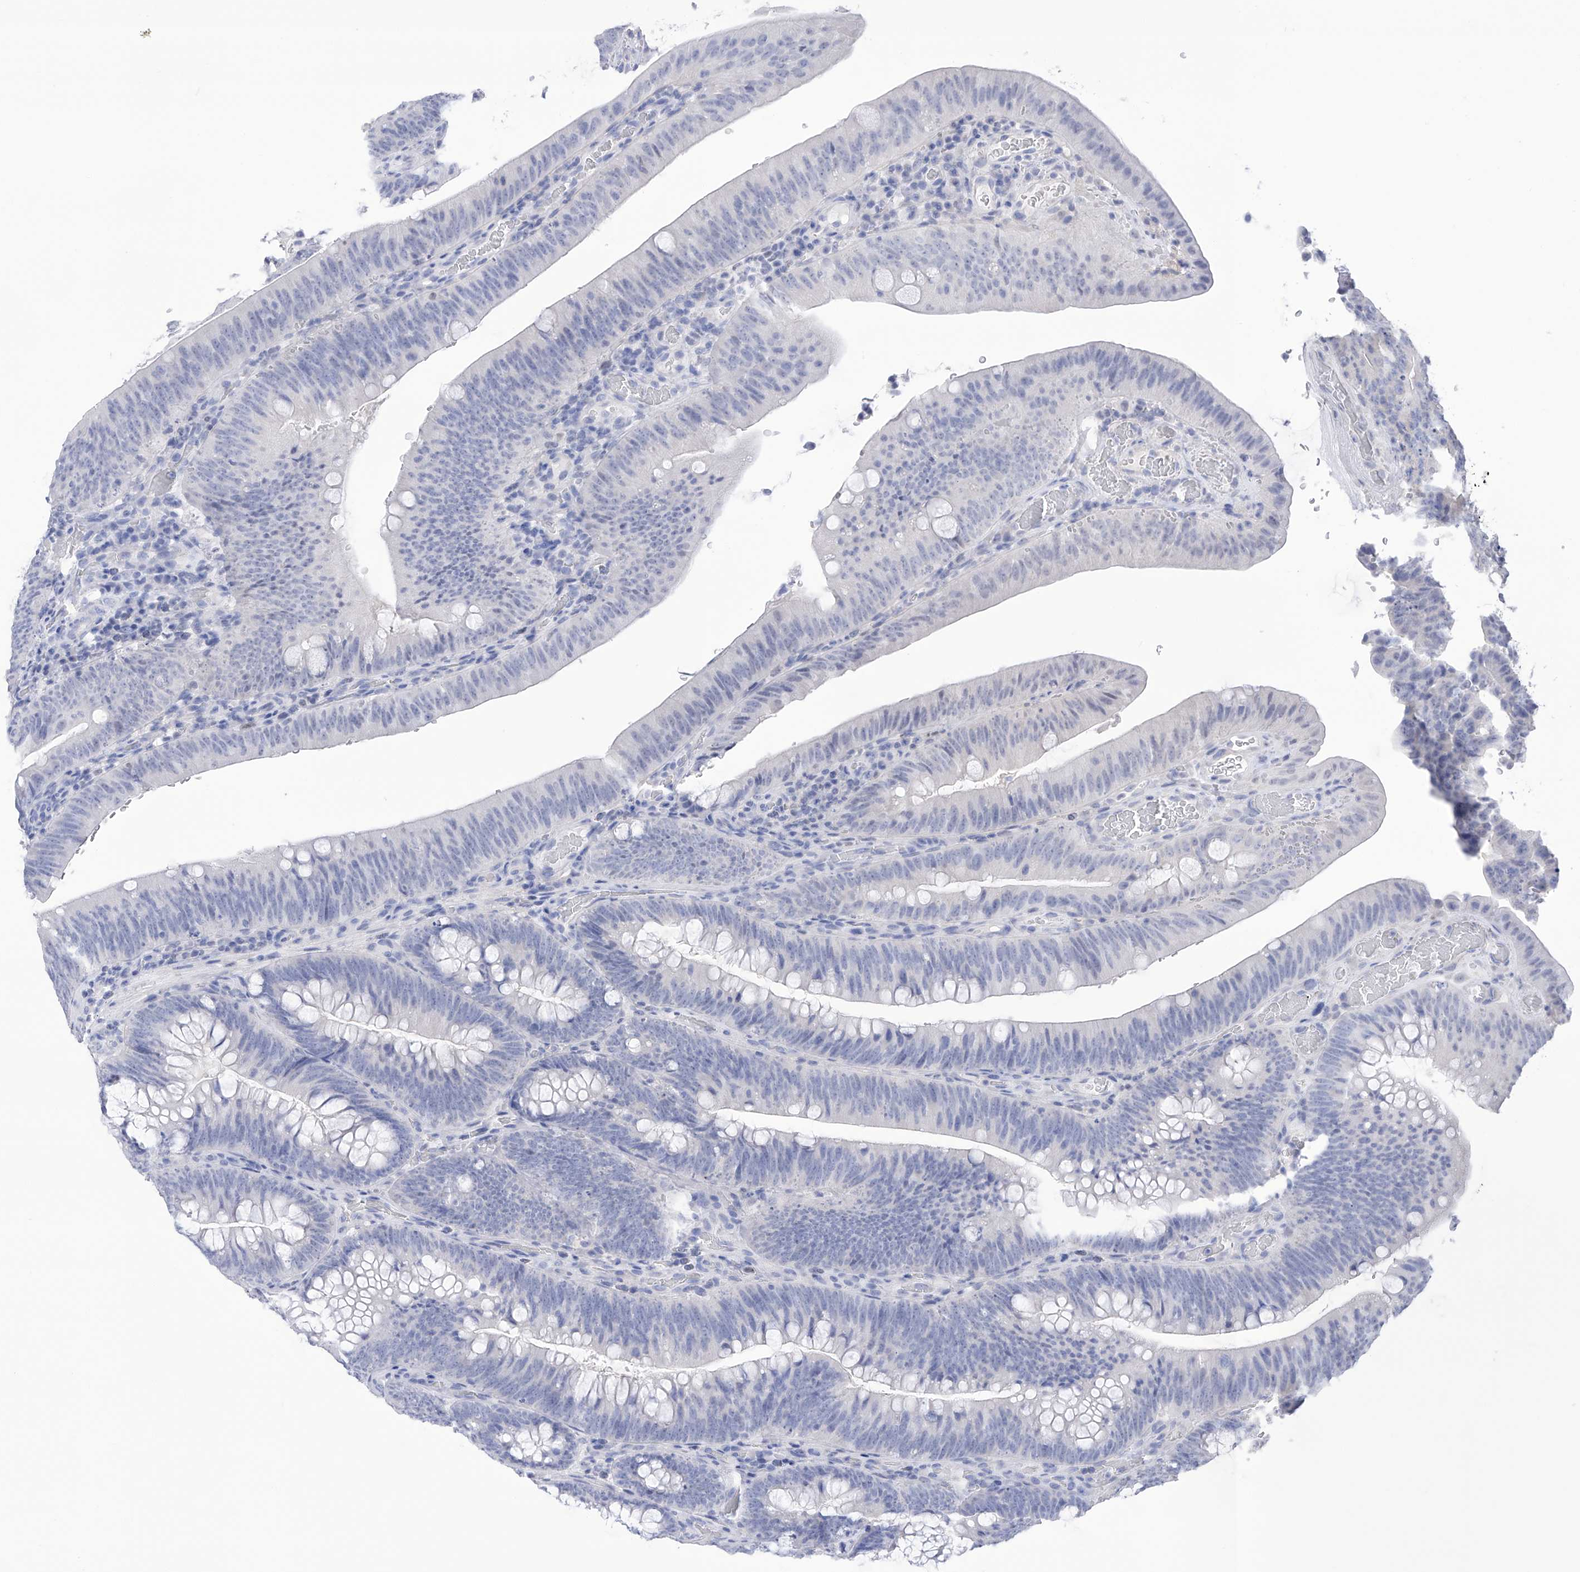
{"staining": {"intensity": "negative", "quantity": "none", "location": "none"}, "tissue": "colorectal cancer", "cell_type": "Tumor cells", "image_type": "cancer", "snomed": [{"axis": "morphology", "description": "Normal tissue, NOS"}, {"axis": "topography", "description": "Colon"}], "caption": "There is no significant expression in tumor cells of colorectal cancer.", "gene": "FLG", "patient": {"sex": "female", "age": 82}}